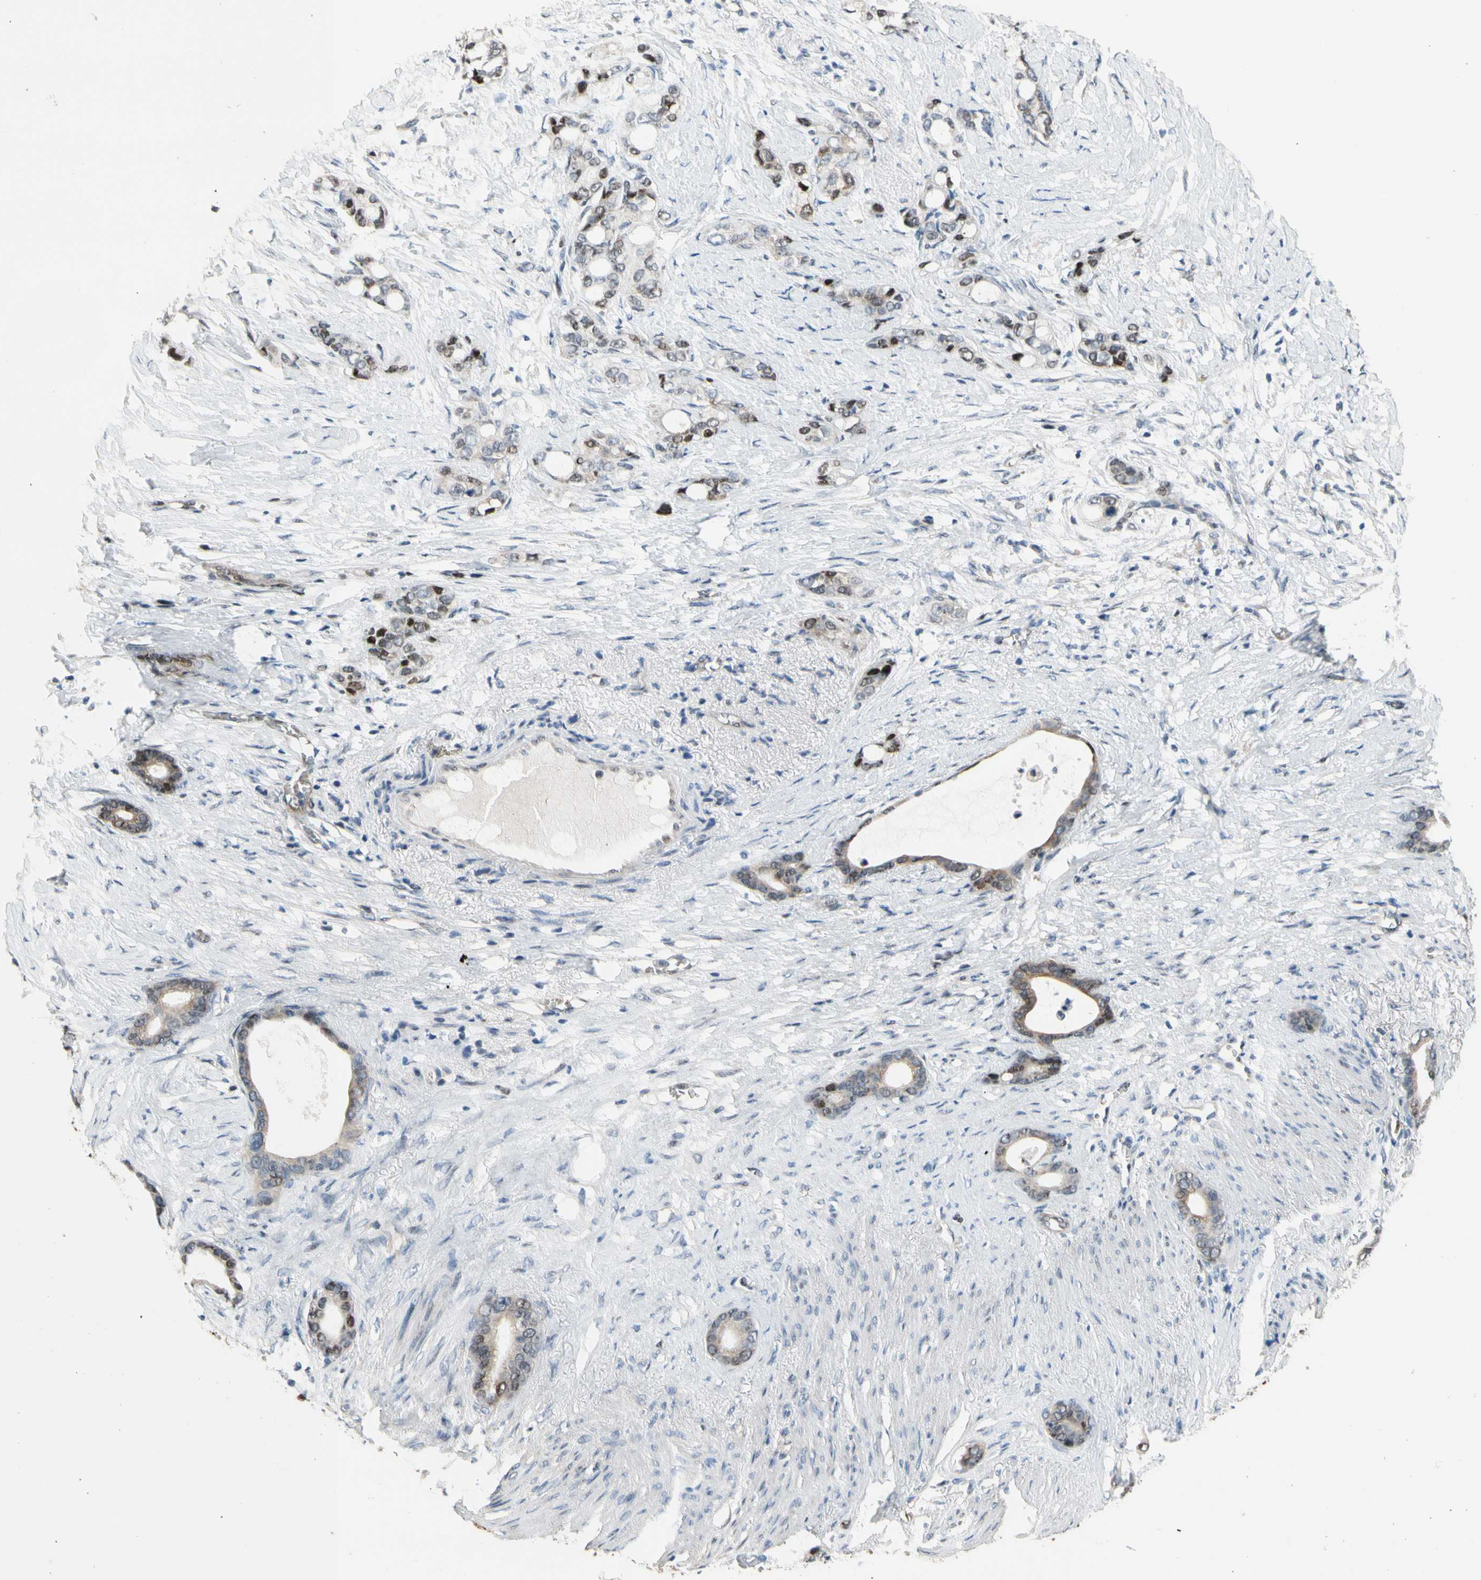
{"staining": {"intensity": "moderate", "quantity": "25%-75%", "location": "nuclear"}, "tissue": "stomach cancer", "cell_type": "Tumor cells", "image_type": "cancer", "snomed": [{"axis": "morphology", "description": "Adenocarcinoma, NOS"}, {"axis": "topography", "description": "Stomach"}], "caption": "Immunohistochemistry (IHC) of stomach cancer (adenocarcinoma) displays medium levels of moderate nuclear staining in approximately 25%-75% of tumor cells.", "gene": "ZNF184", "patient": {"sex": "female", "age": 75}}